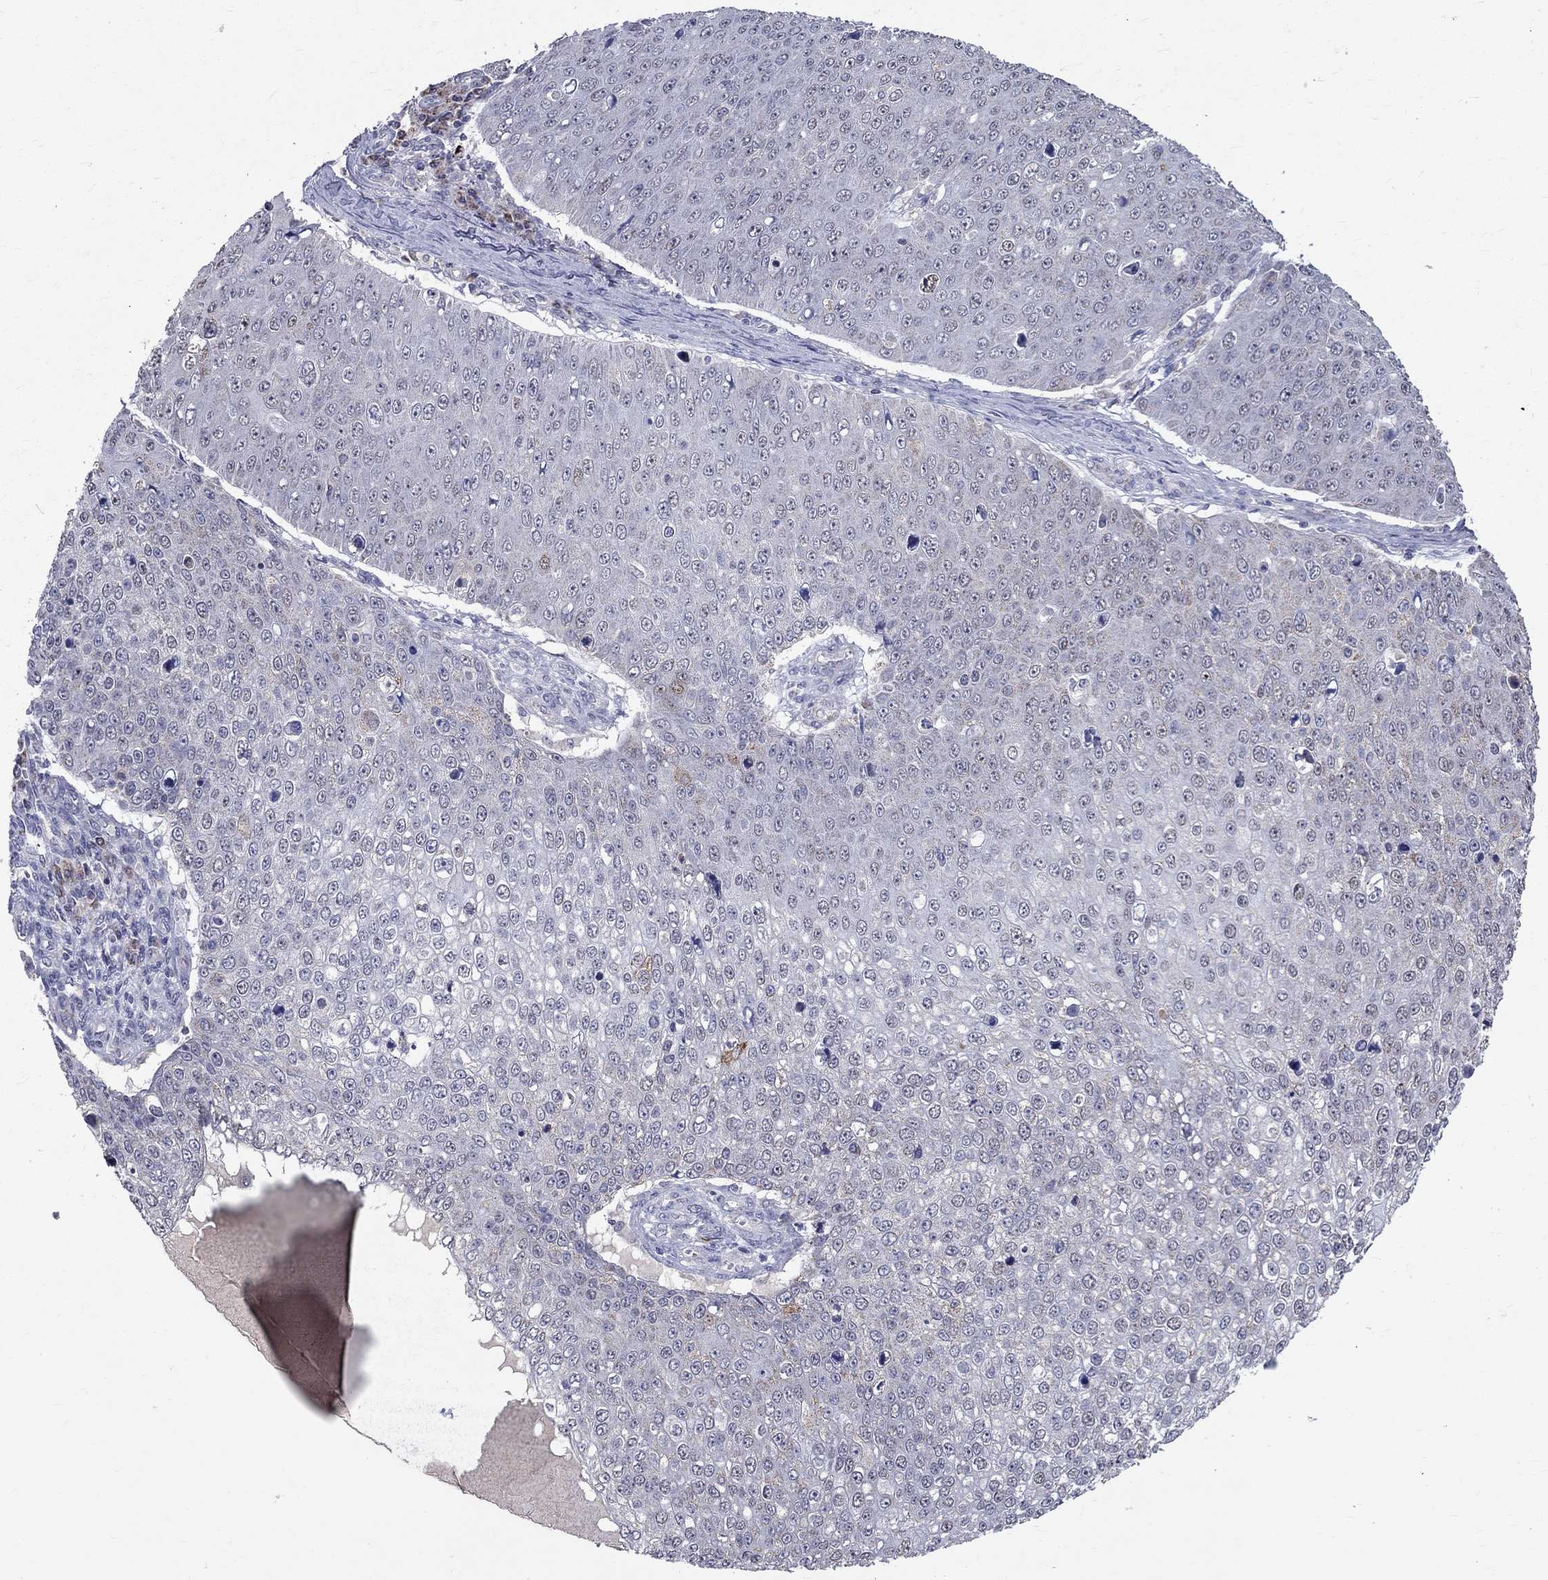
{"staining": {"intensity": "negative", "quantity": "none", "location": "none"}, "tissue": "skin cancer", "cell_type": "Tumor cells", "image_type": "cancer", "snomed": [{"axis": "morphology", "description": "Squamous cell carcinoma, NOS"}, {"axis": "topography", "description": "Skin"}], "caption": "Immunohistochemistry (IHC) micrograph of neoplastic tissue: human skin cancer (squamous cell carcinoma) stained with DAB (3,3'-diaminobenzidine) displays no significant protein expression in tumor cells.", "gene": "SLC4A10", "patient": {"sex": "male", "age": 71}}